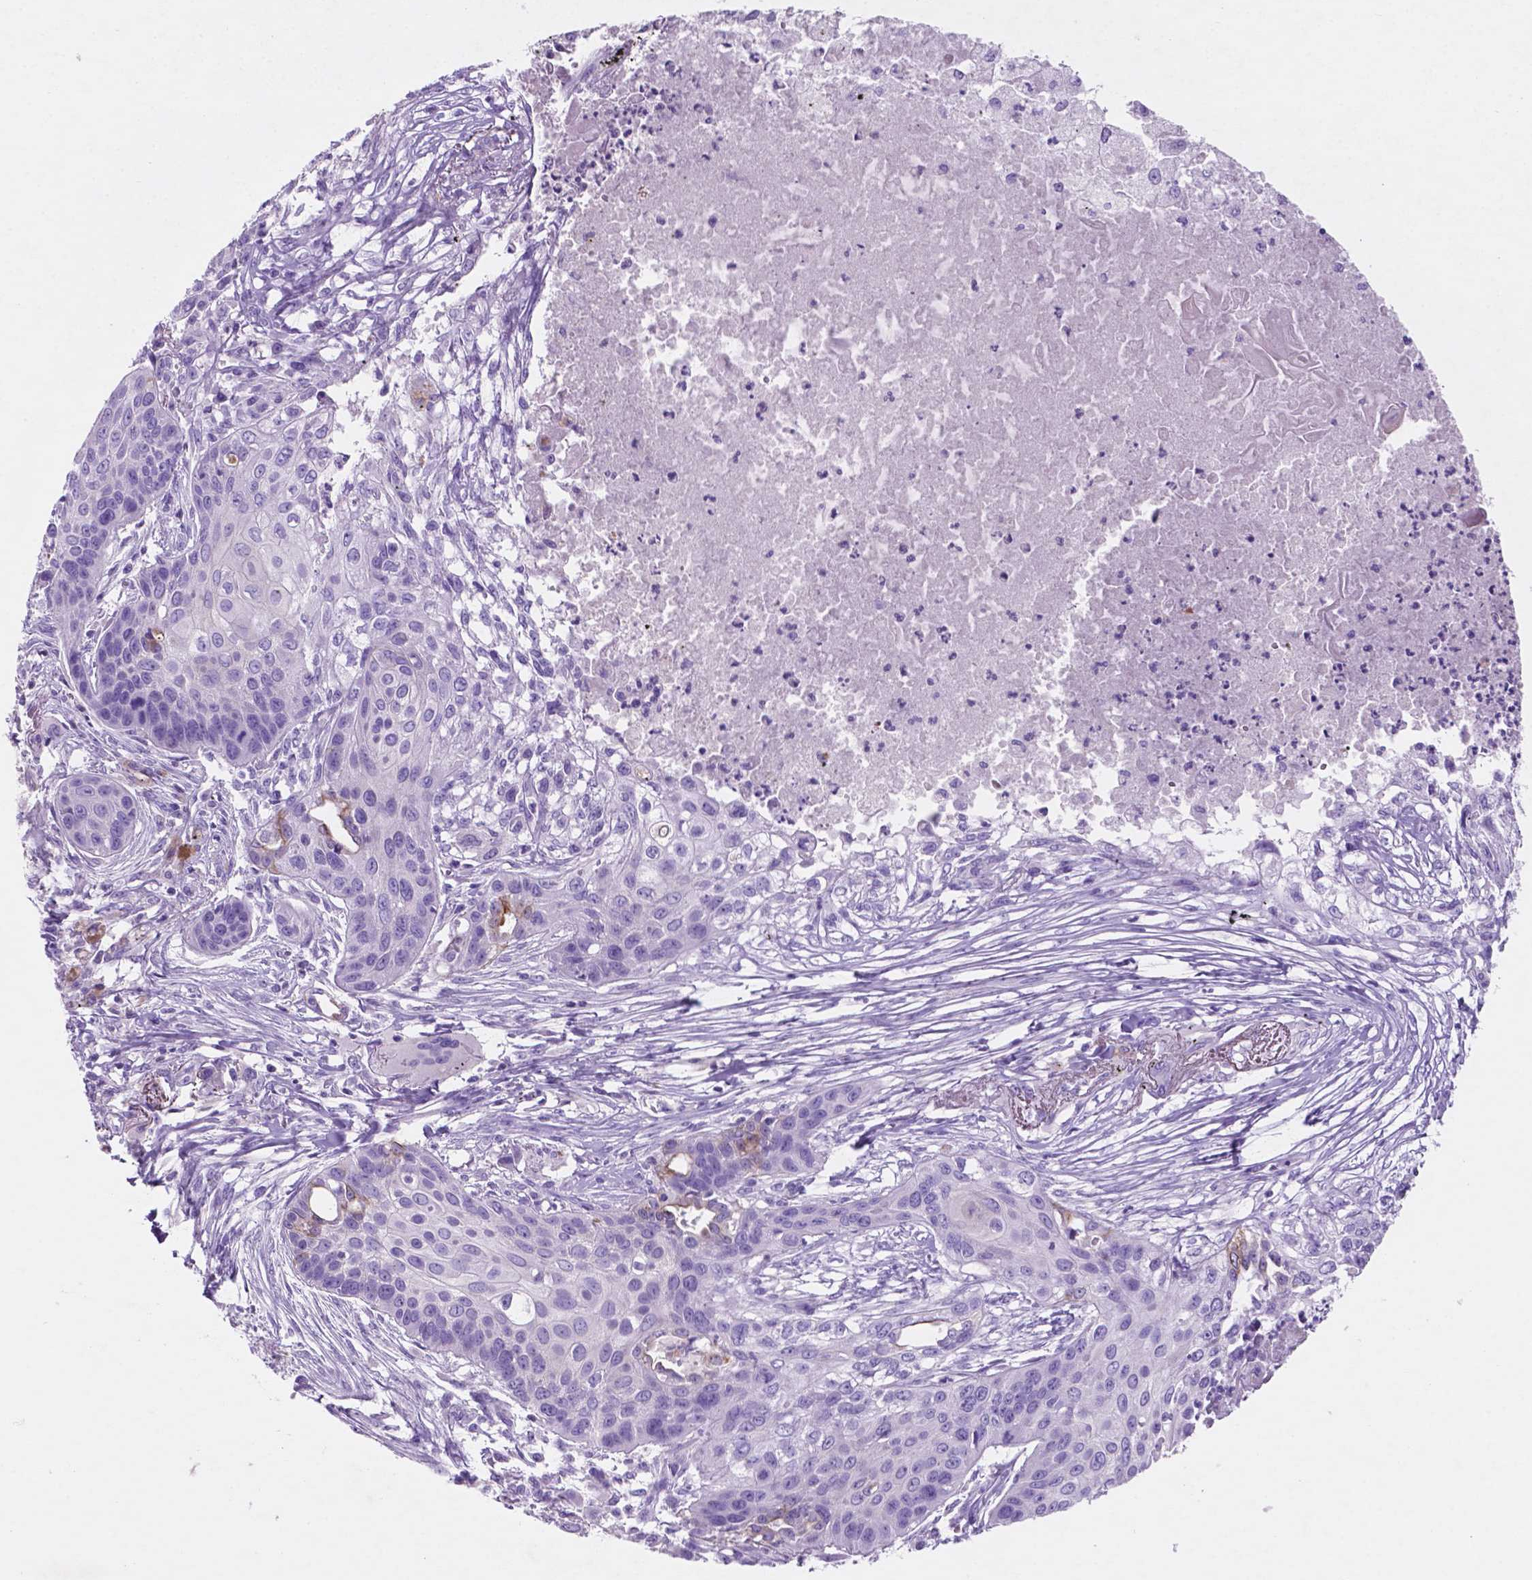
{"staining": {"intensity": "negative", "quantity": "none", "location": "none"}, "tissue": "lung cancer", "cell_type": "Tumor cells", "image_type": "cancer", "snomed": [{"axis": "morphology", "description": "Squamous cell carcinoma, NOS"}, {"axis": "topography", "description": "Lung"}], "caption": "Protein analysis of lung cancer displays no significant staining in tumor cells.", "gene": "POU4F1", "patient": {"sex": "male", "age": 71}}